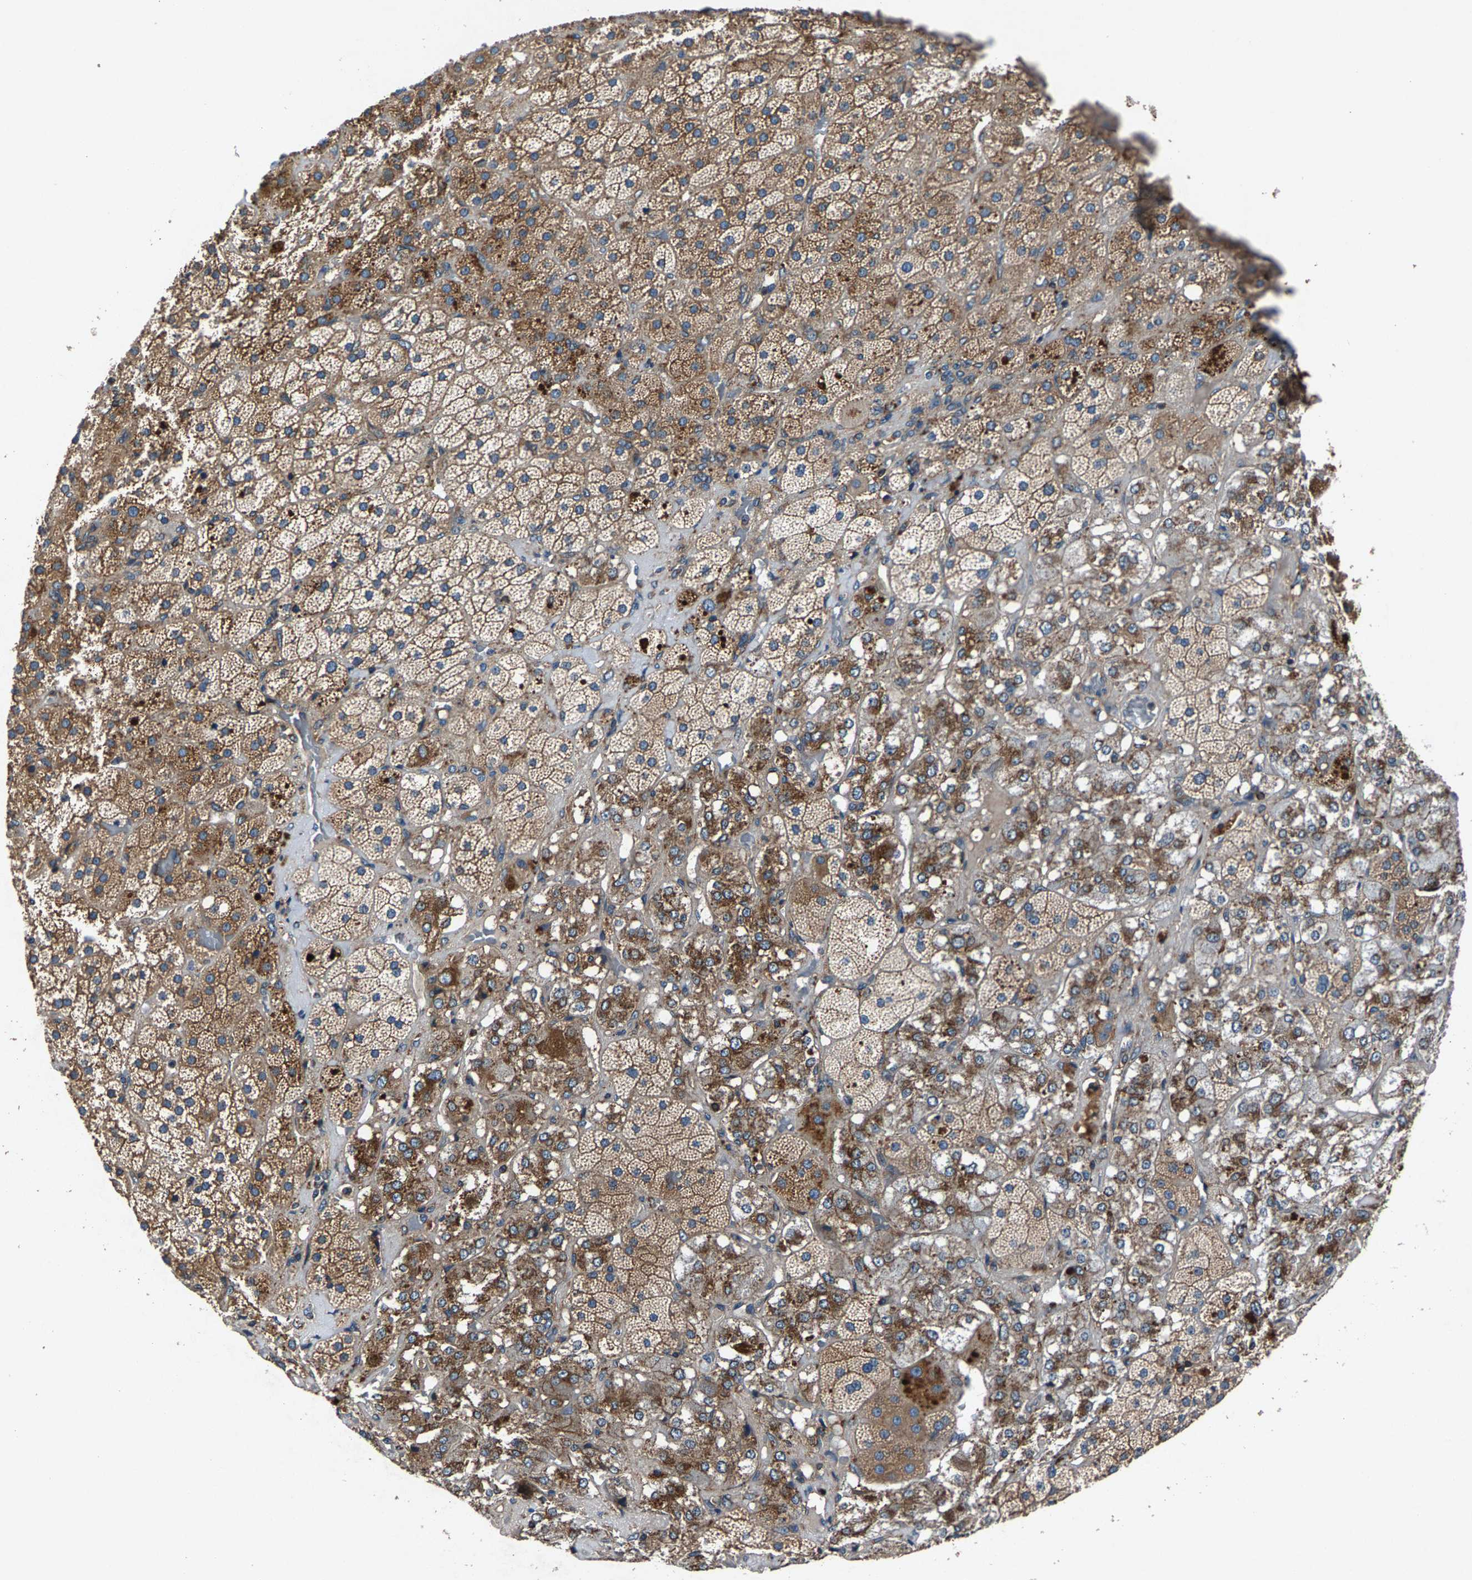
{"staining": {"intensity": "moderate", "quantity": ">75%", "location": "cytoplasmic/membranous"}, "tissue": "adrenal gland", "cell_type": "Glandular cells", "image_type": "normal", "snomed": [{"axis": "morphology", "description": "Normal tissue, NOS"}, {"axis": "topography", "description": "Adrenal gland"}], "caption": "The micrograph demonstrates staining of normal adrenal gland, revealing moderate cytoplasmic/membranous protein positivity (brown color) within glandular cells. Immunohistochemistry stains the protein of interest in brown and the nuclei are stained blue.", "gene": "LPCAT1", "patient": {"sex": "male", "age": 57}}